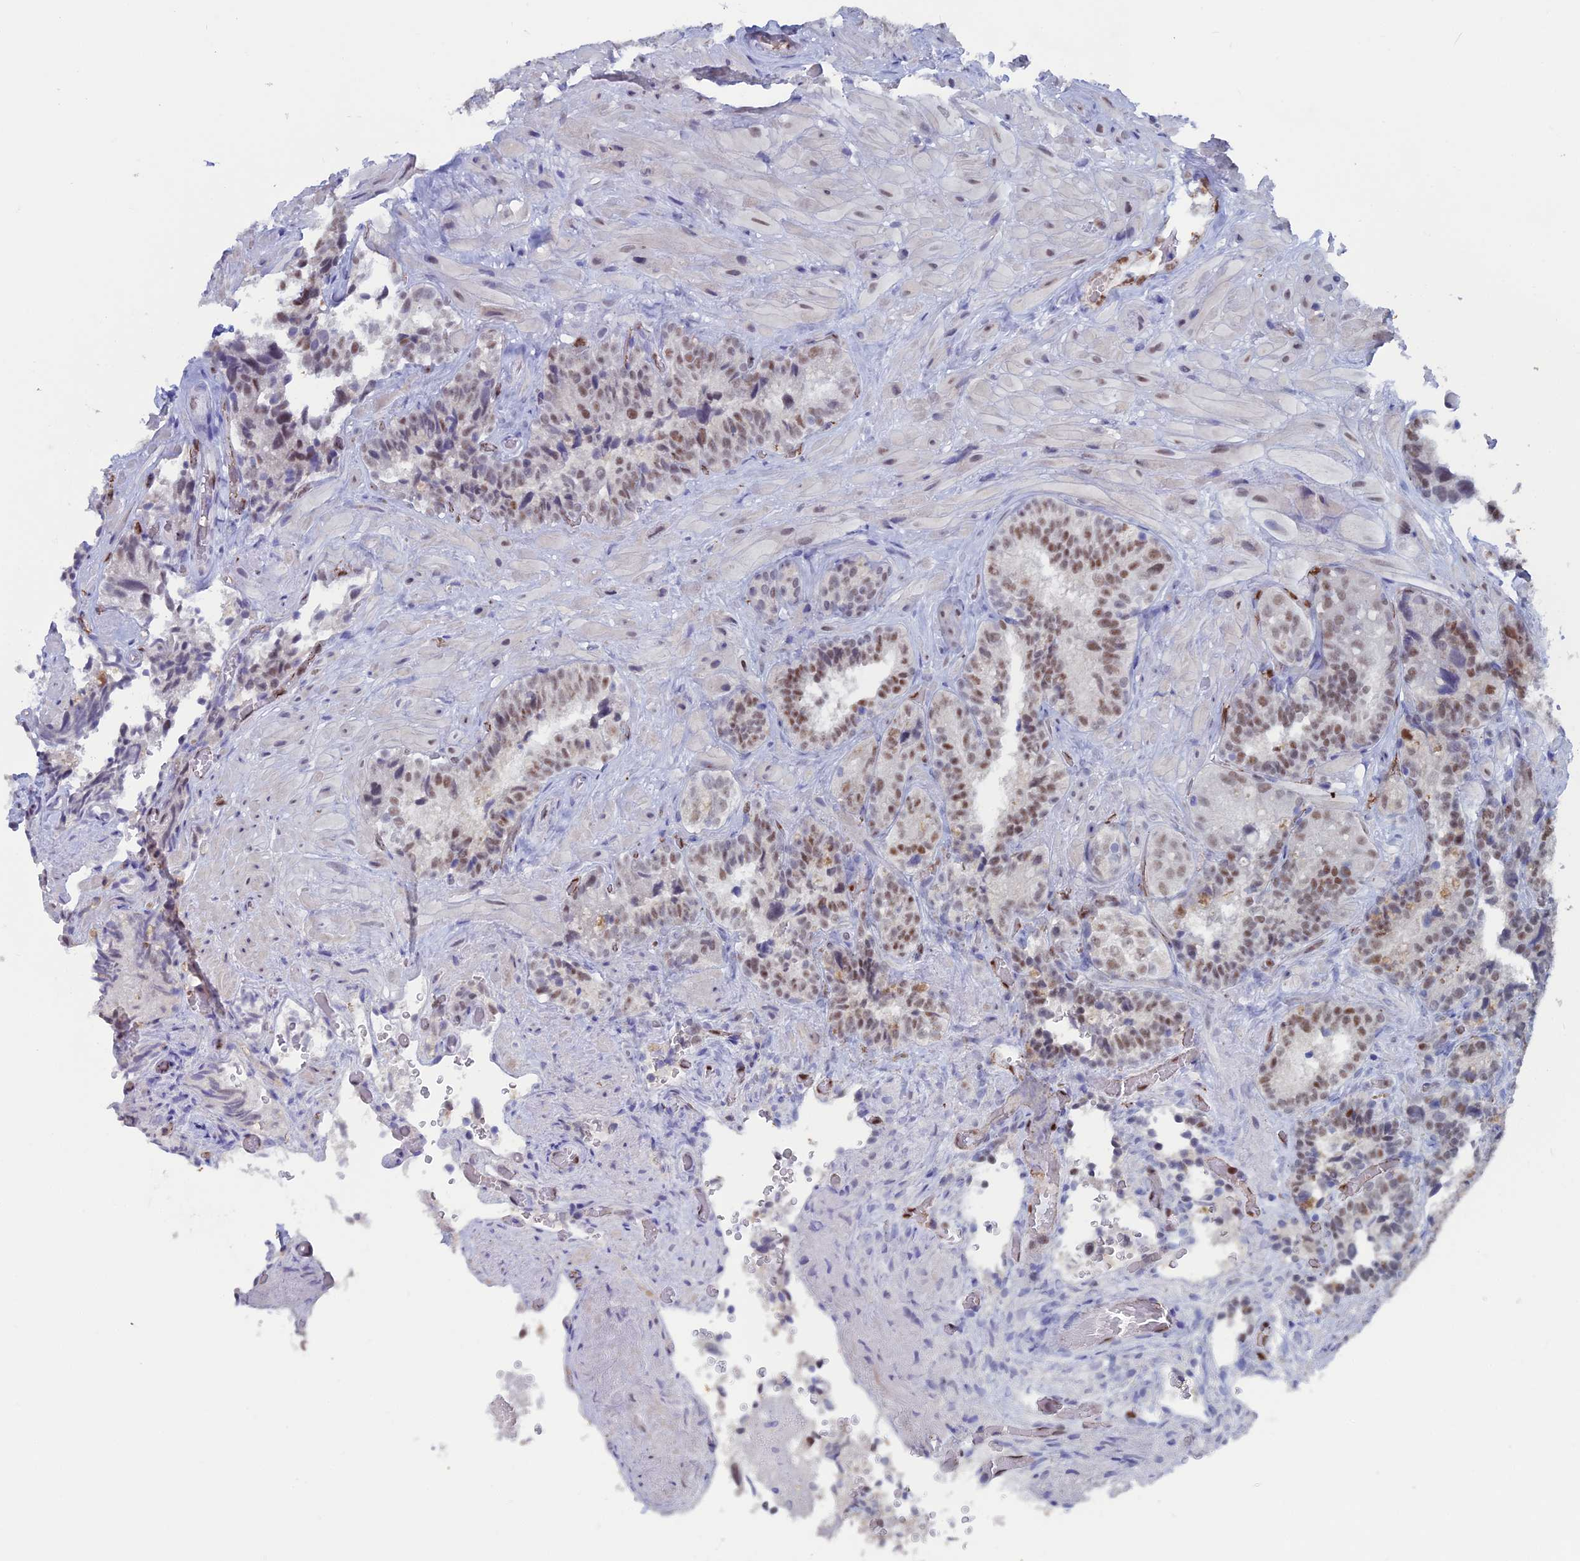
{"staining": {"intensity": "moderate", "quantity": "25%-75%", "location": "nuclear"}, "tissue": "seminal vesicle", "cell_type": "Glandular cells", "image_type": "normal", "snomed": [{"axis": "morphology", "description": "Normal tissue, NOS"}, {"axis": "topography", "description": "Prostate and seminal vesicle, NOS"}, {"axis": "topography", "description": "Prostate"}, {"axis": "topography", "description": "Seminal veicle"}], "caption": "Immunohistochemical staining of normal human seminal vesicle displays medium levels of moderate nuclear expression in approximately 25%-75% of glandular cells.", "gene": "NOL4L", "patient": {"sex": "male", "age": 67}}